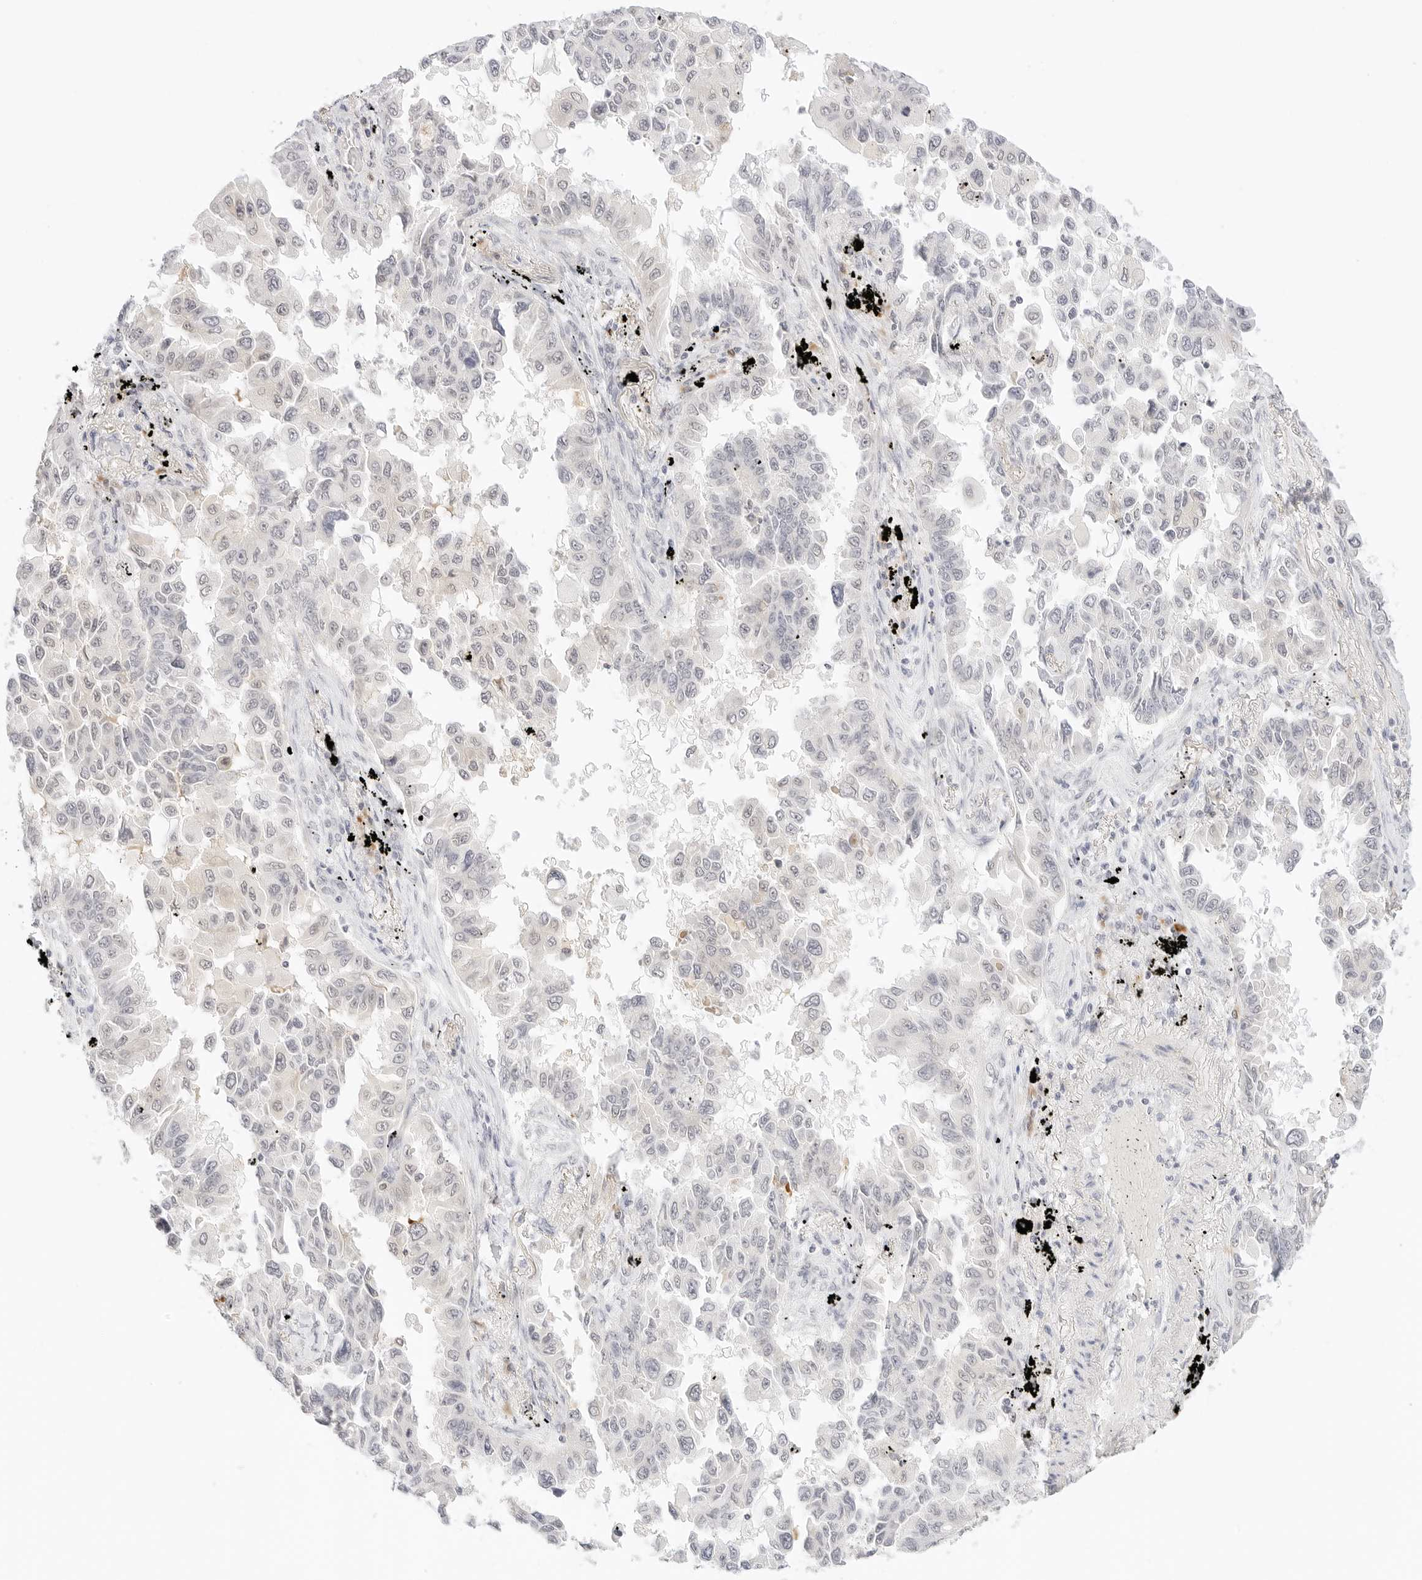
{"staining": {"intensity": "negative", "quantity": "none", "location": "none"}, "tissue": "lung cancer", "cell_type": "Tumor cells", "image_type": "cancer", "snomed": [{"axis": "morphology", "description": "Adenocarcinoma, NOS"}, {"axis": "topography", "description": "Lung"}], "caption": "Micrograph shows no significant protein expression in tumor cells of lung cancer (adenocarcinoma).", "gene": "XKR4", "patient": {"sex": "female", "age": 67}}